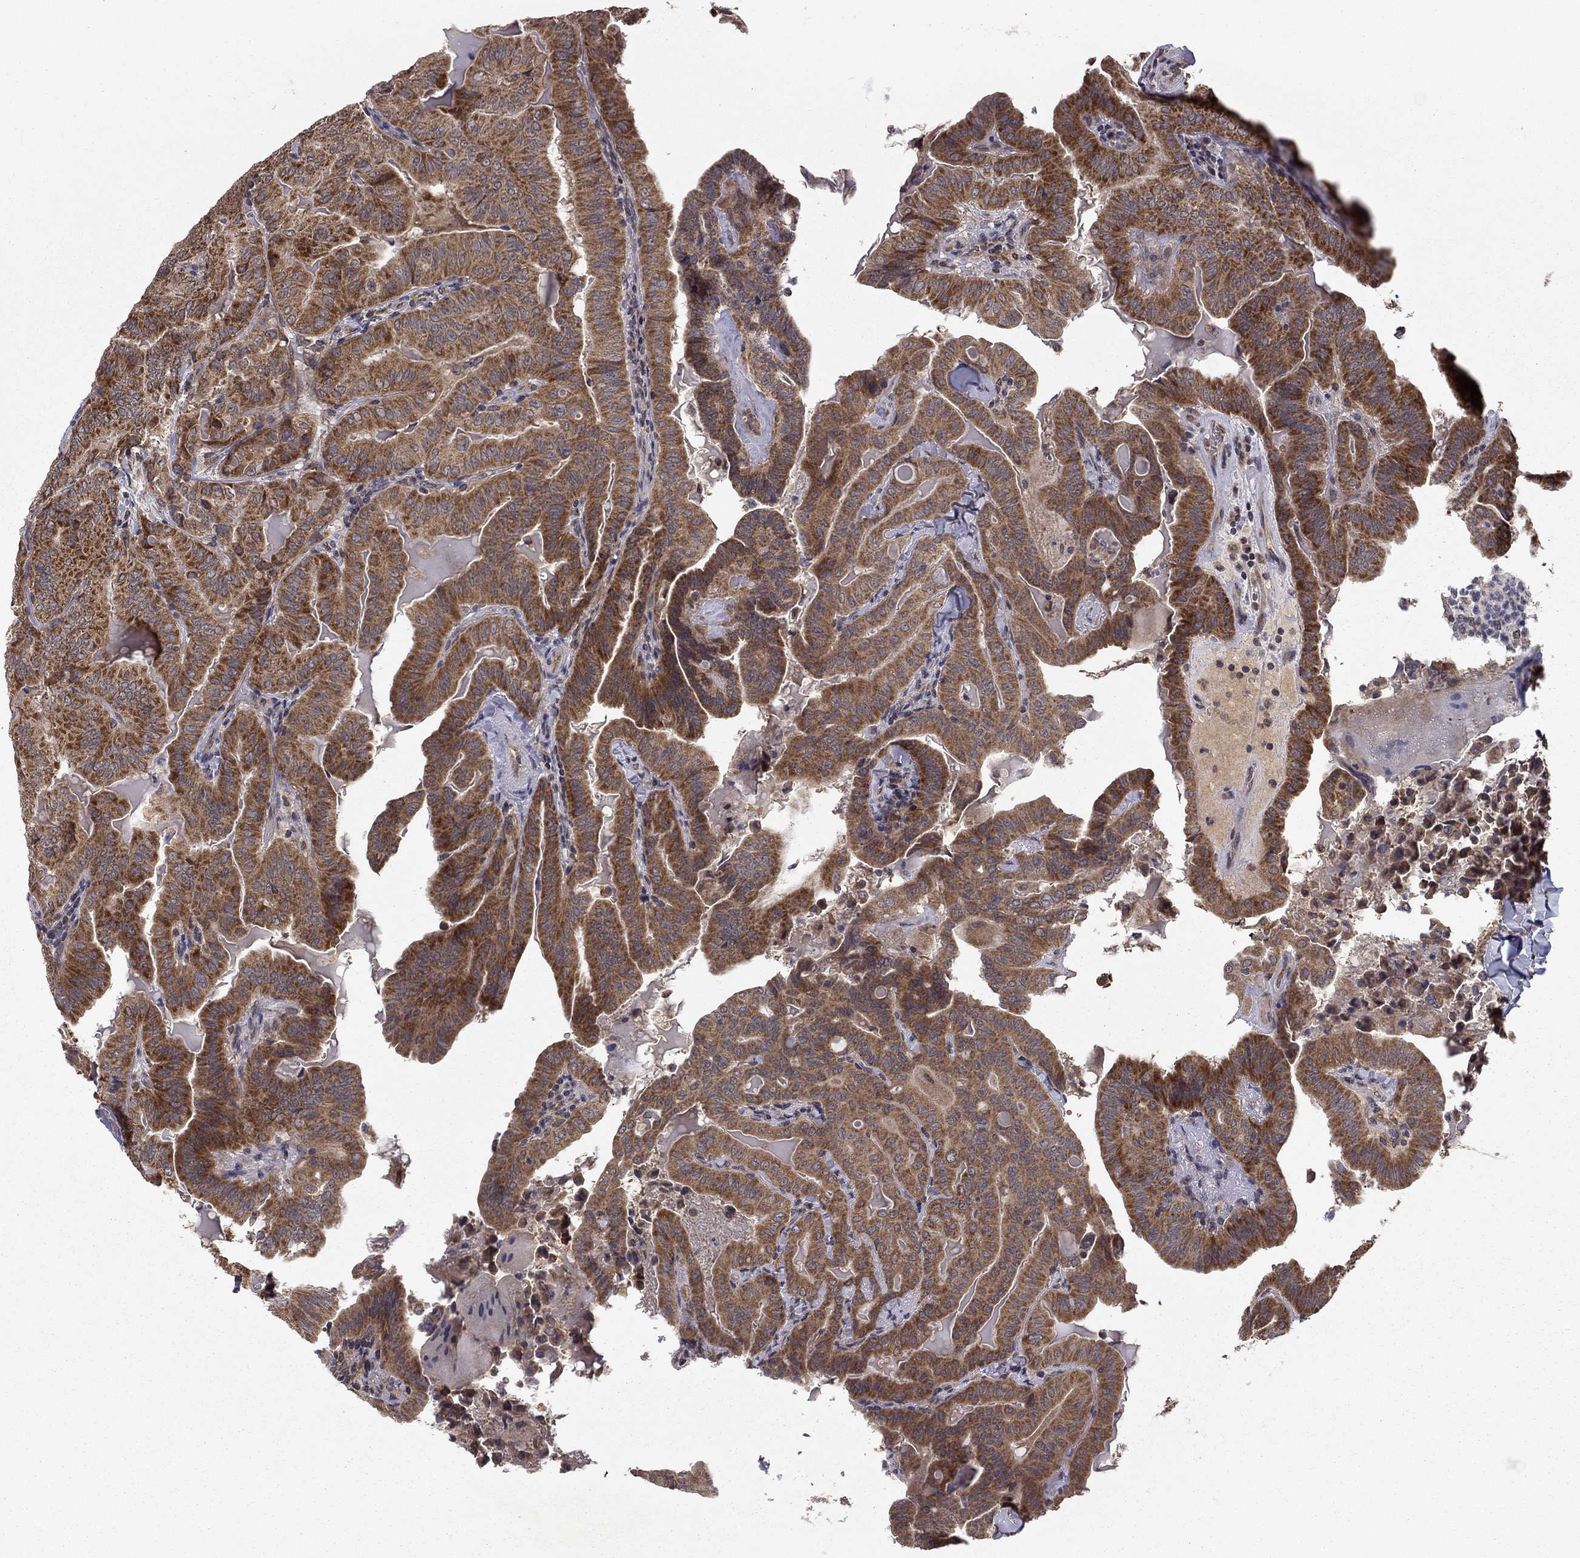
{"staining": {"intensity": "strong", "quantity": ">75%", "location": "cytoplasmic/membranous"}, "tissue": "thyroid cancer", "cell_type": "Tumor cells", "image_type": "cancer", "snomed": [{"axis": "morphology", "description": "Papillary adenocarcinoma, NOS"}, {"axis": "topography", "description": "Thyroid gland"}], "caption": "Protein staining of thyroid papillary adenocarcinoma tissue shows strong cytoplasmic/membranous positivity in approximately >75% of tumor cells.", "gene": "SLC2A13", "patient": {"sex": "female", "age": 68}}